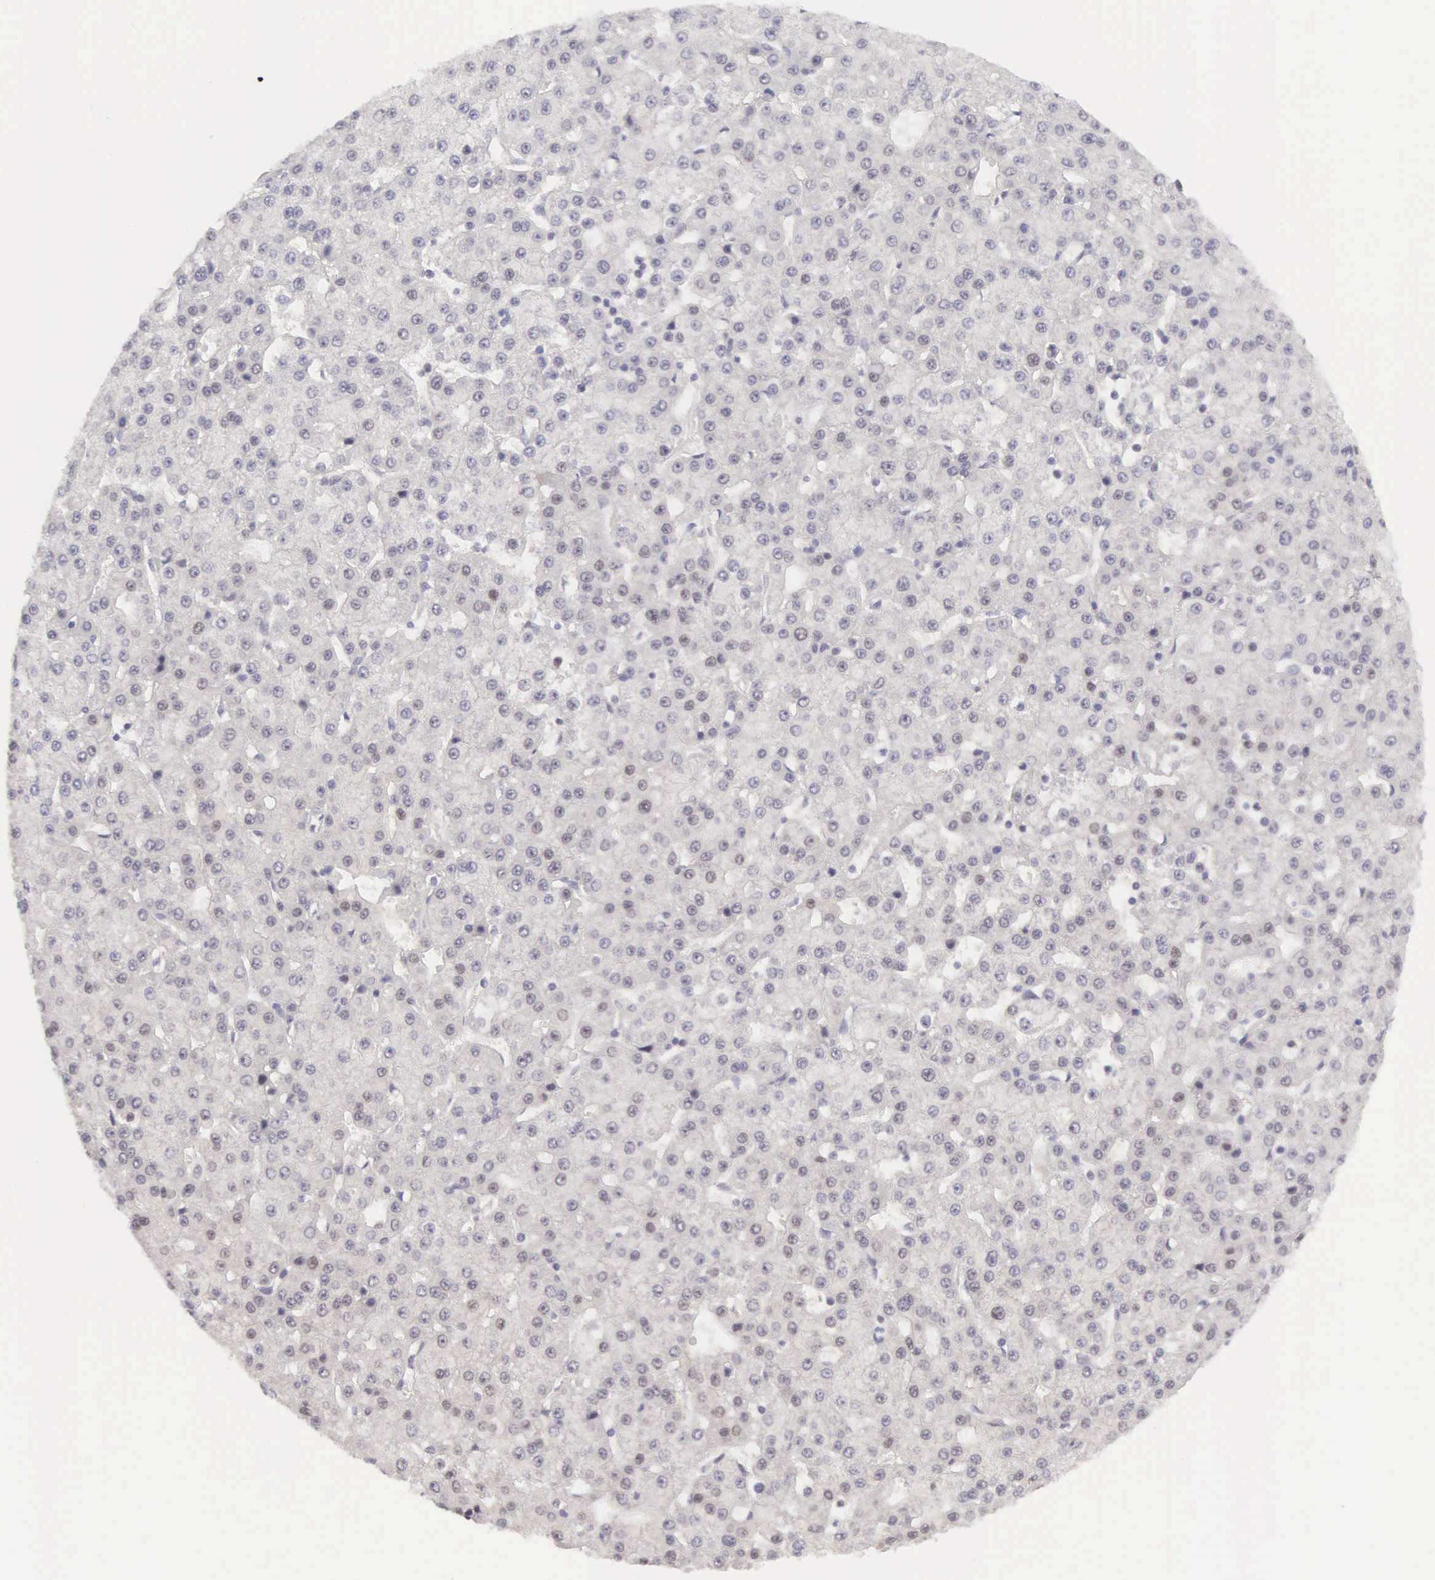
{"staining": {"intensity": "weak", "quantity": "<25%", "location": "nuclear"}, "tissue": "liver cancer", "cell_type": "Tumor cells", "image_type": "cancer", "snomed": [{"axis": "morphology", "description": "Carcinoma, Hepatocellular, NOS"}, {"axis": "topography", "description": "Liver"}], "caption": "IHC histopathology image of neoplastic tissue: liver cancer (hepatocellular carcinoma) stained with DAB exhibits no significant protein staining in tumor cells. (DAB (3,3'-diaminobenzidine) immunohistochemistry, high magnification).", "gene": "CCDC117", "patient": {"sex": "male", "age": 47}}